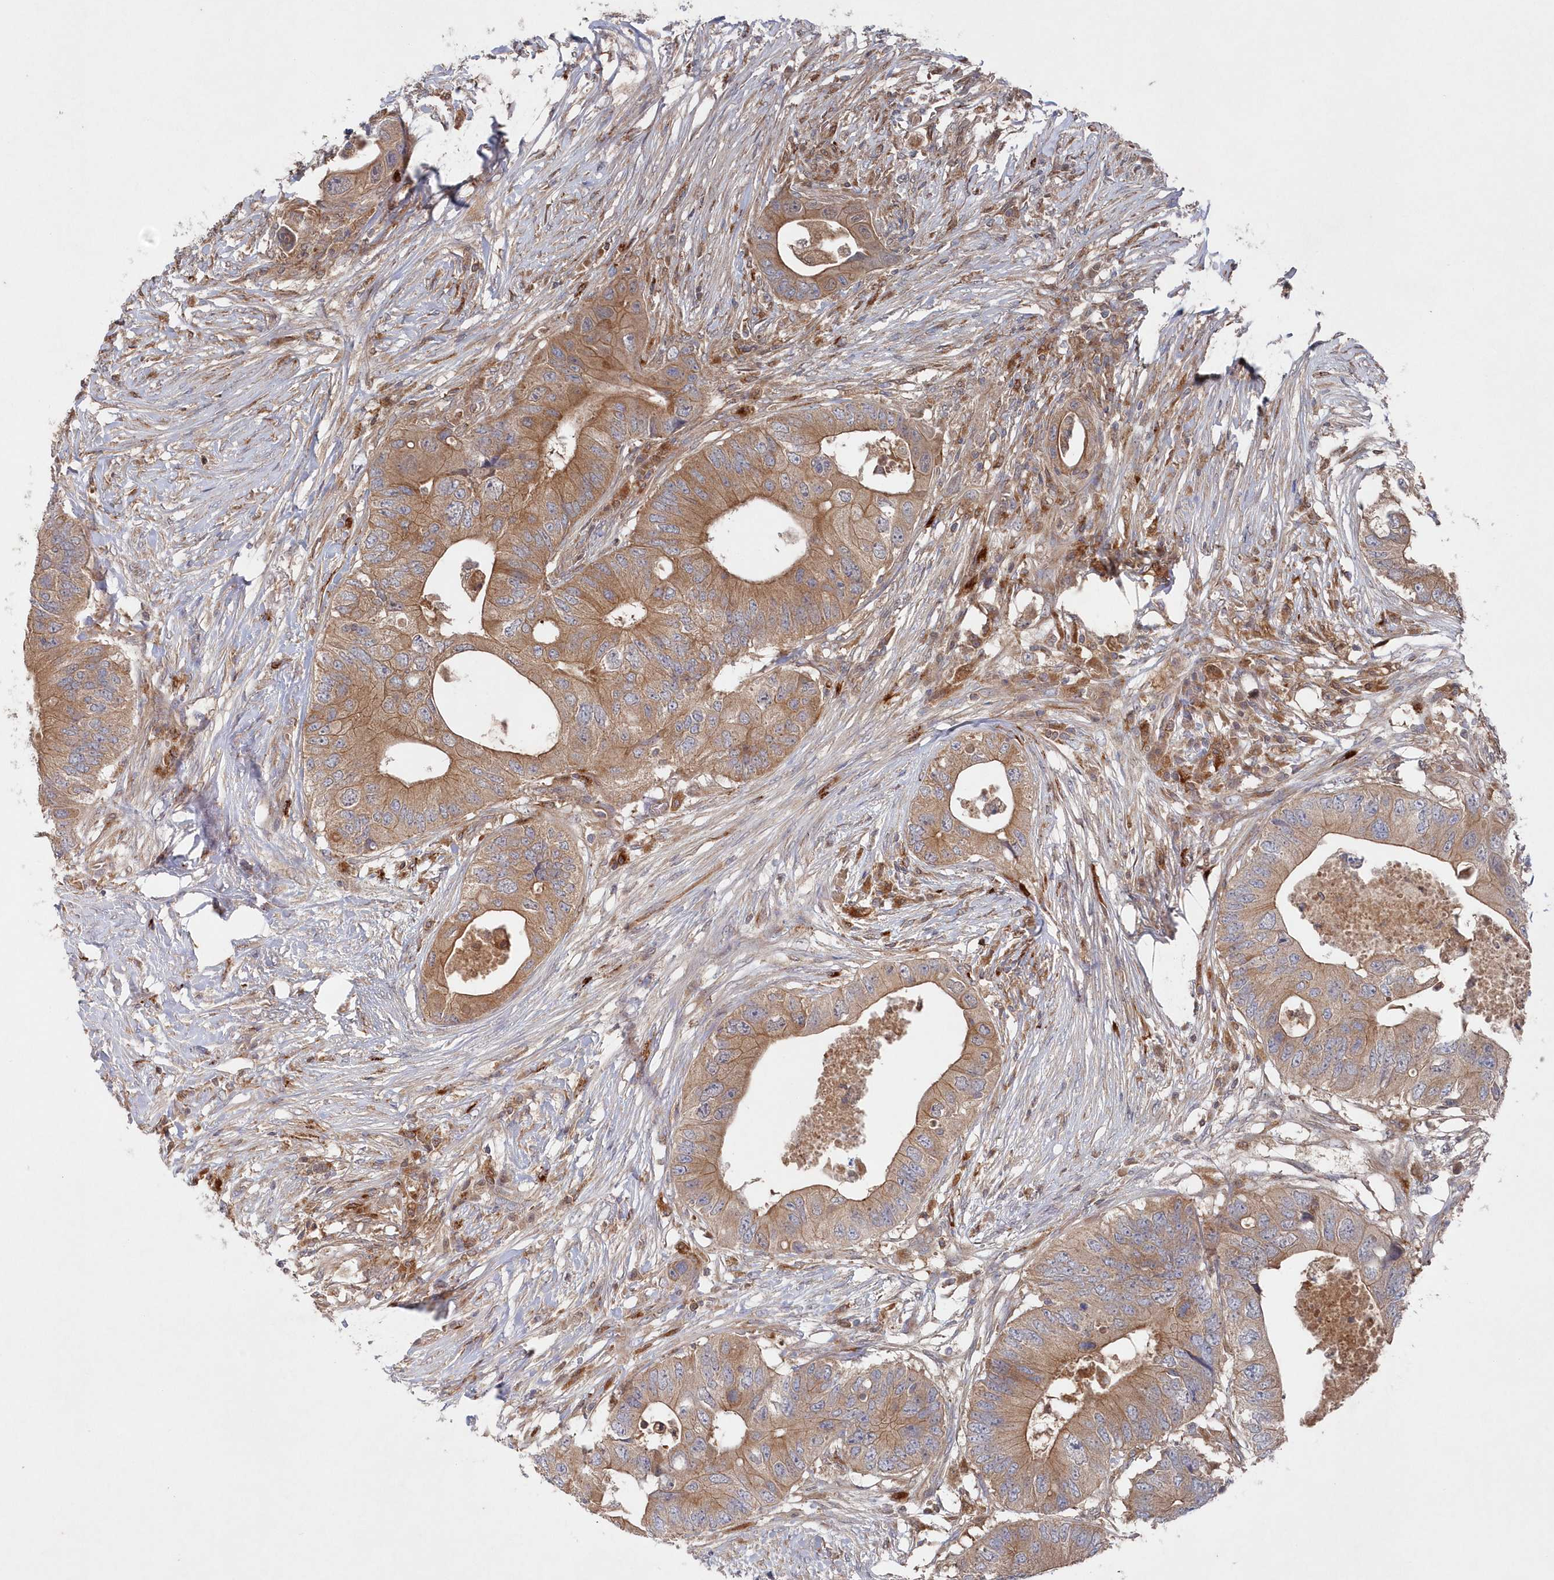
{"staining": {"intensity": "moderate", "quantity": ">75%", "location": "cytoplasmic/membranous"}, "tissue": "colorectal cancer", "cell_type": "Tumor cells", "image_type": "cancer", "snomed": [{"axis": "morphology", "description": "Adenocarcinoma, NOS"}, {"axis": "topography", "description": "Colon"}], "caption": "Tumor cells reveal medium levels of moderate cytoplasmic/membranous expression in about >75% of cells in human adenocarcinoma (colorectal). (DAB (3,3'-diaminobenzidine) IHC, brown staining for protein, blue staining for nuclei).", "gene": "ASNSD1", "patient": {"sex": "male", "age": 71}}